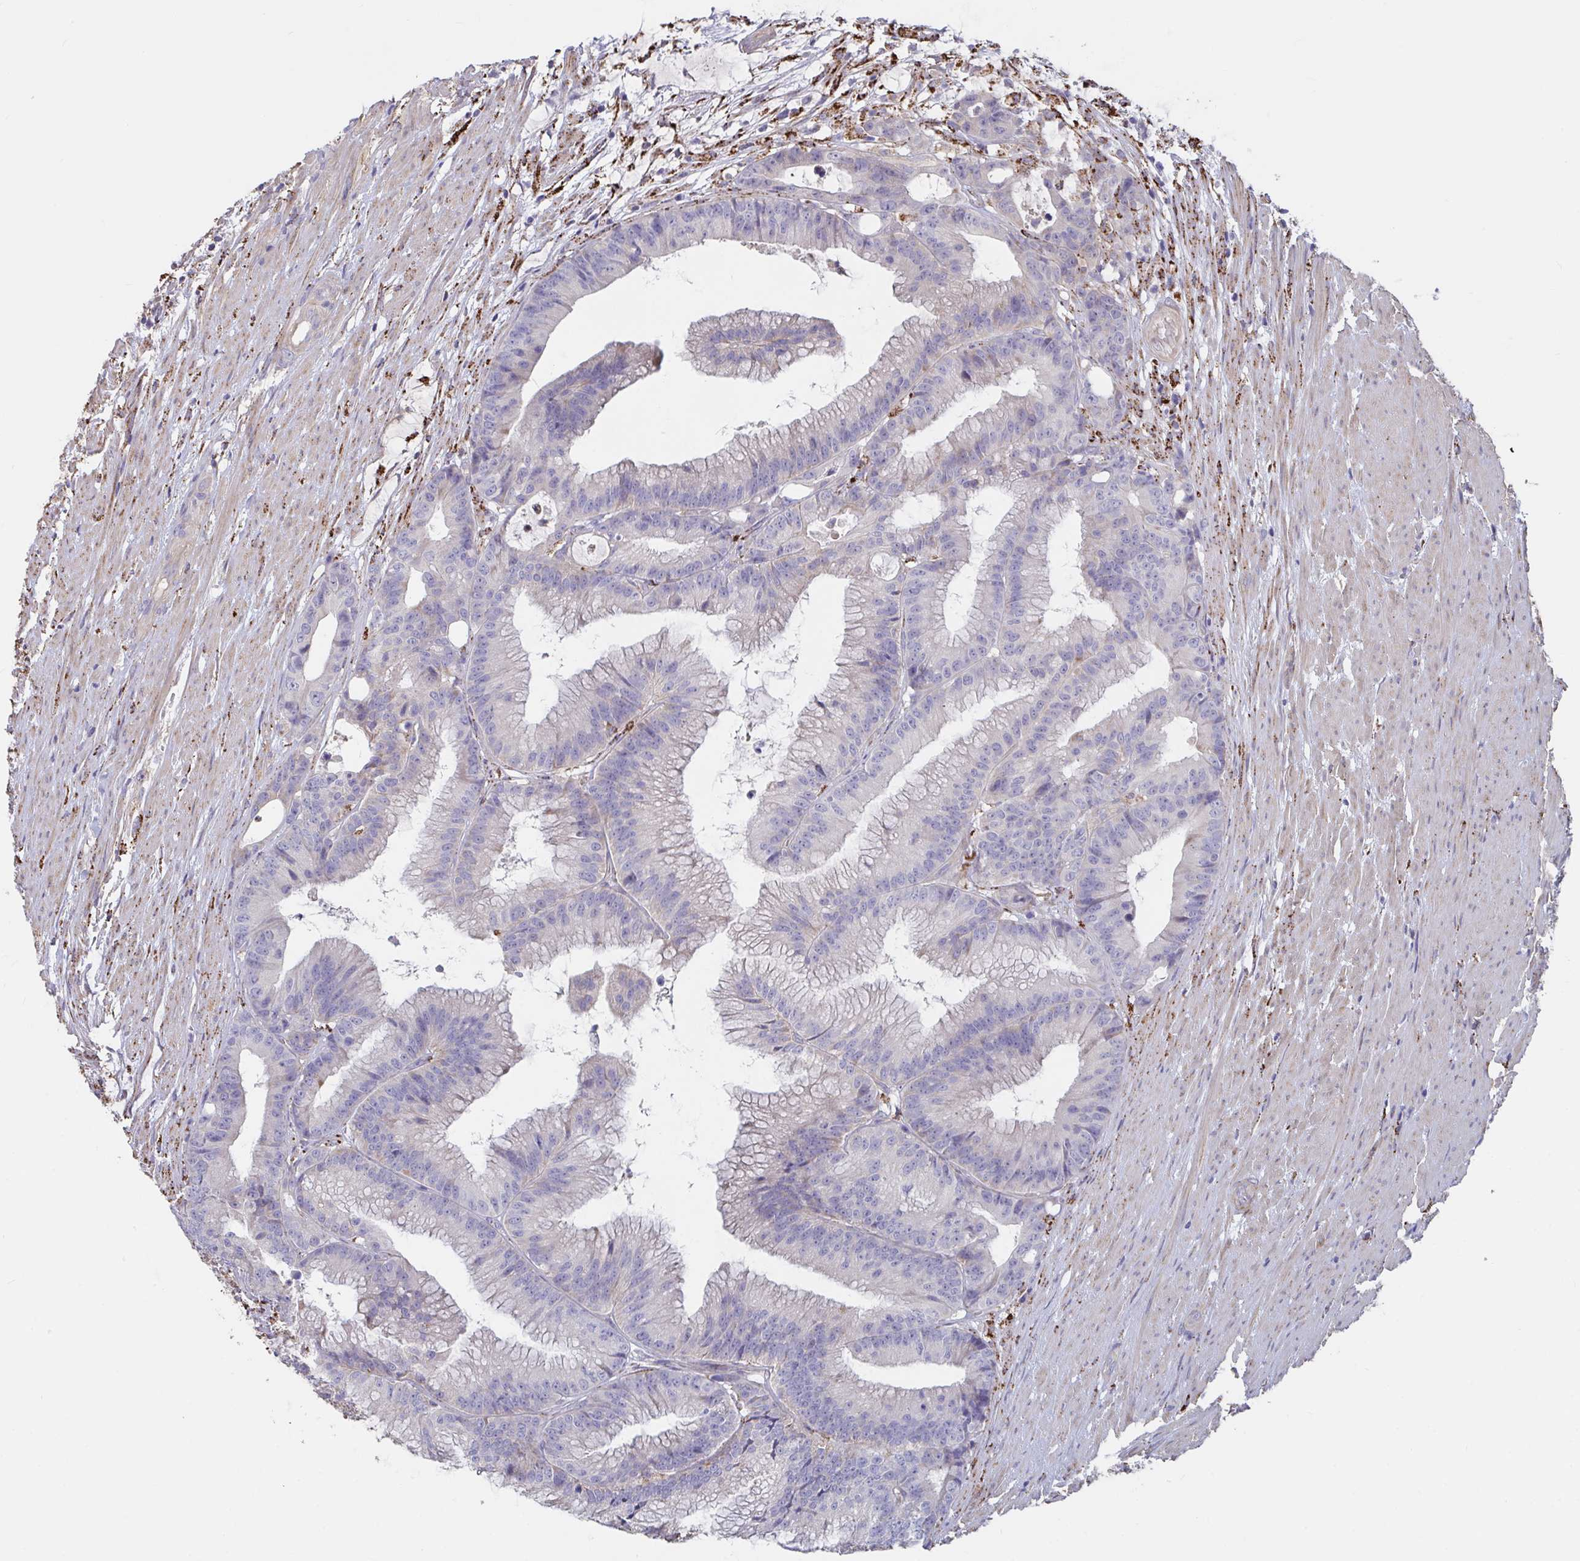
{"staining": {"intensity": "negative", "quantity": "none", "location": "none"}, "tissue": "colorectal cancer", "cell_type": "Tumor cells", "image_type": "cancer", "snomed": [{"axis": "morphology", "description": "Adenocarcinoma, NOS"}, {"axis": "topography", "description": "Colon"}], "caption": "Immunohistochemical staining of colorectal adenocarcinoma exhibits no significant expression in tumor cells.", "gene": "FAM156B", "patient": {"sex": "female", "age": 78}}